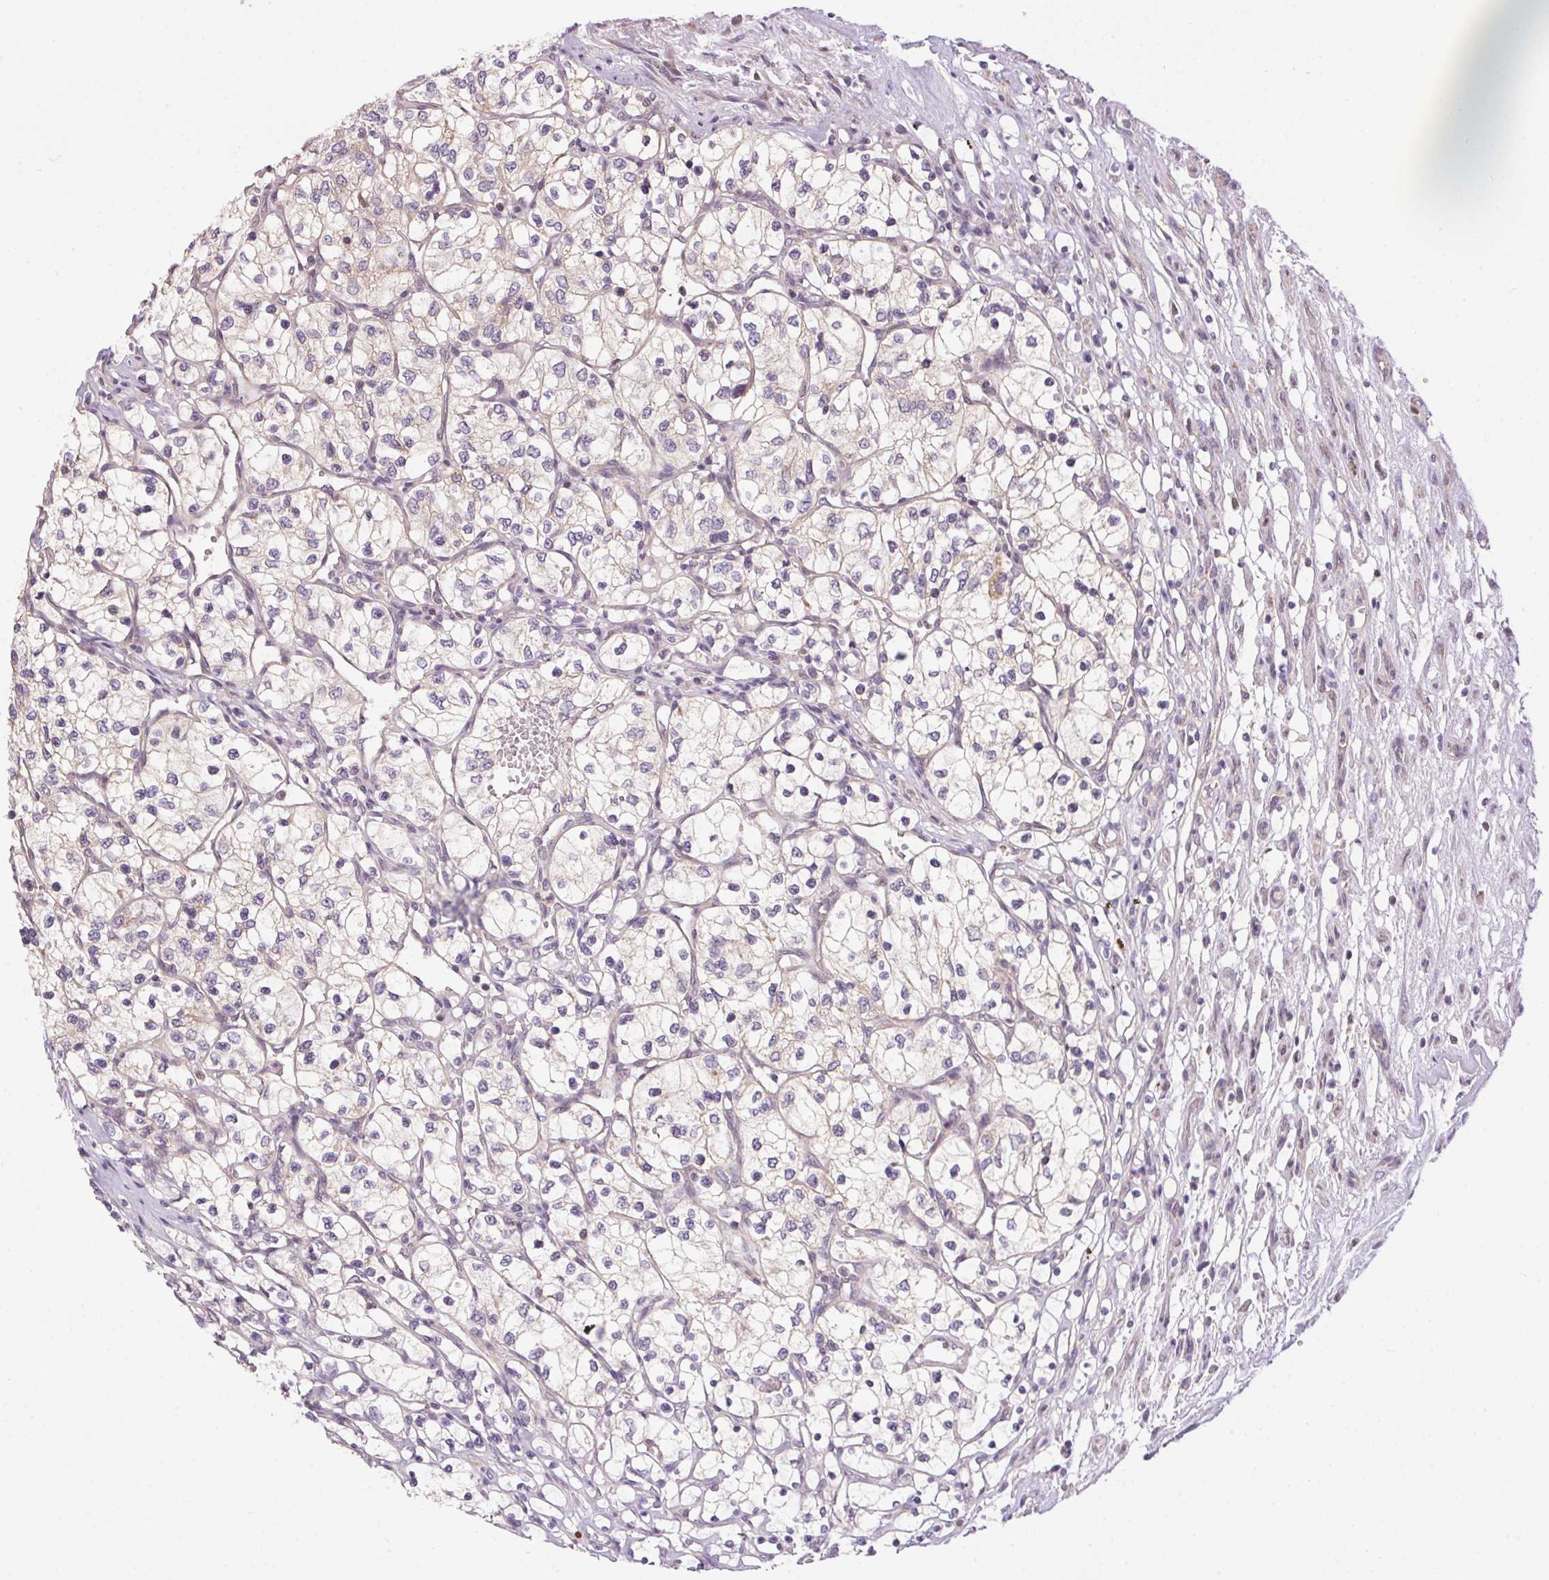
{"staining": {"intensity": "negative", "quantity": "none", "location": "none"}, "tissue": "renal cancer", "cell_type": "Tumor cells", "image_type": "cancer", "snomed": [{"axis": "morphology", "description": "Adenocarcinoma, NOS"}, {"axis": "topography", "description": "Kidney"}], "caption": "Protein analysis of renal cancer (adenocarcinoma) demonstrates no significant staining in tumor cells.", "gene": "SC5D", "patient": {"sex": "female", "age": 69}}